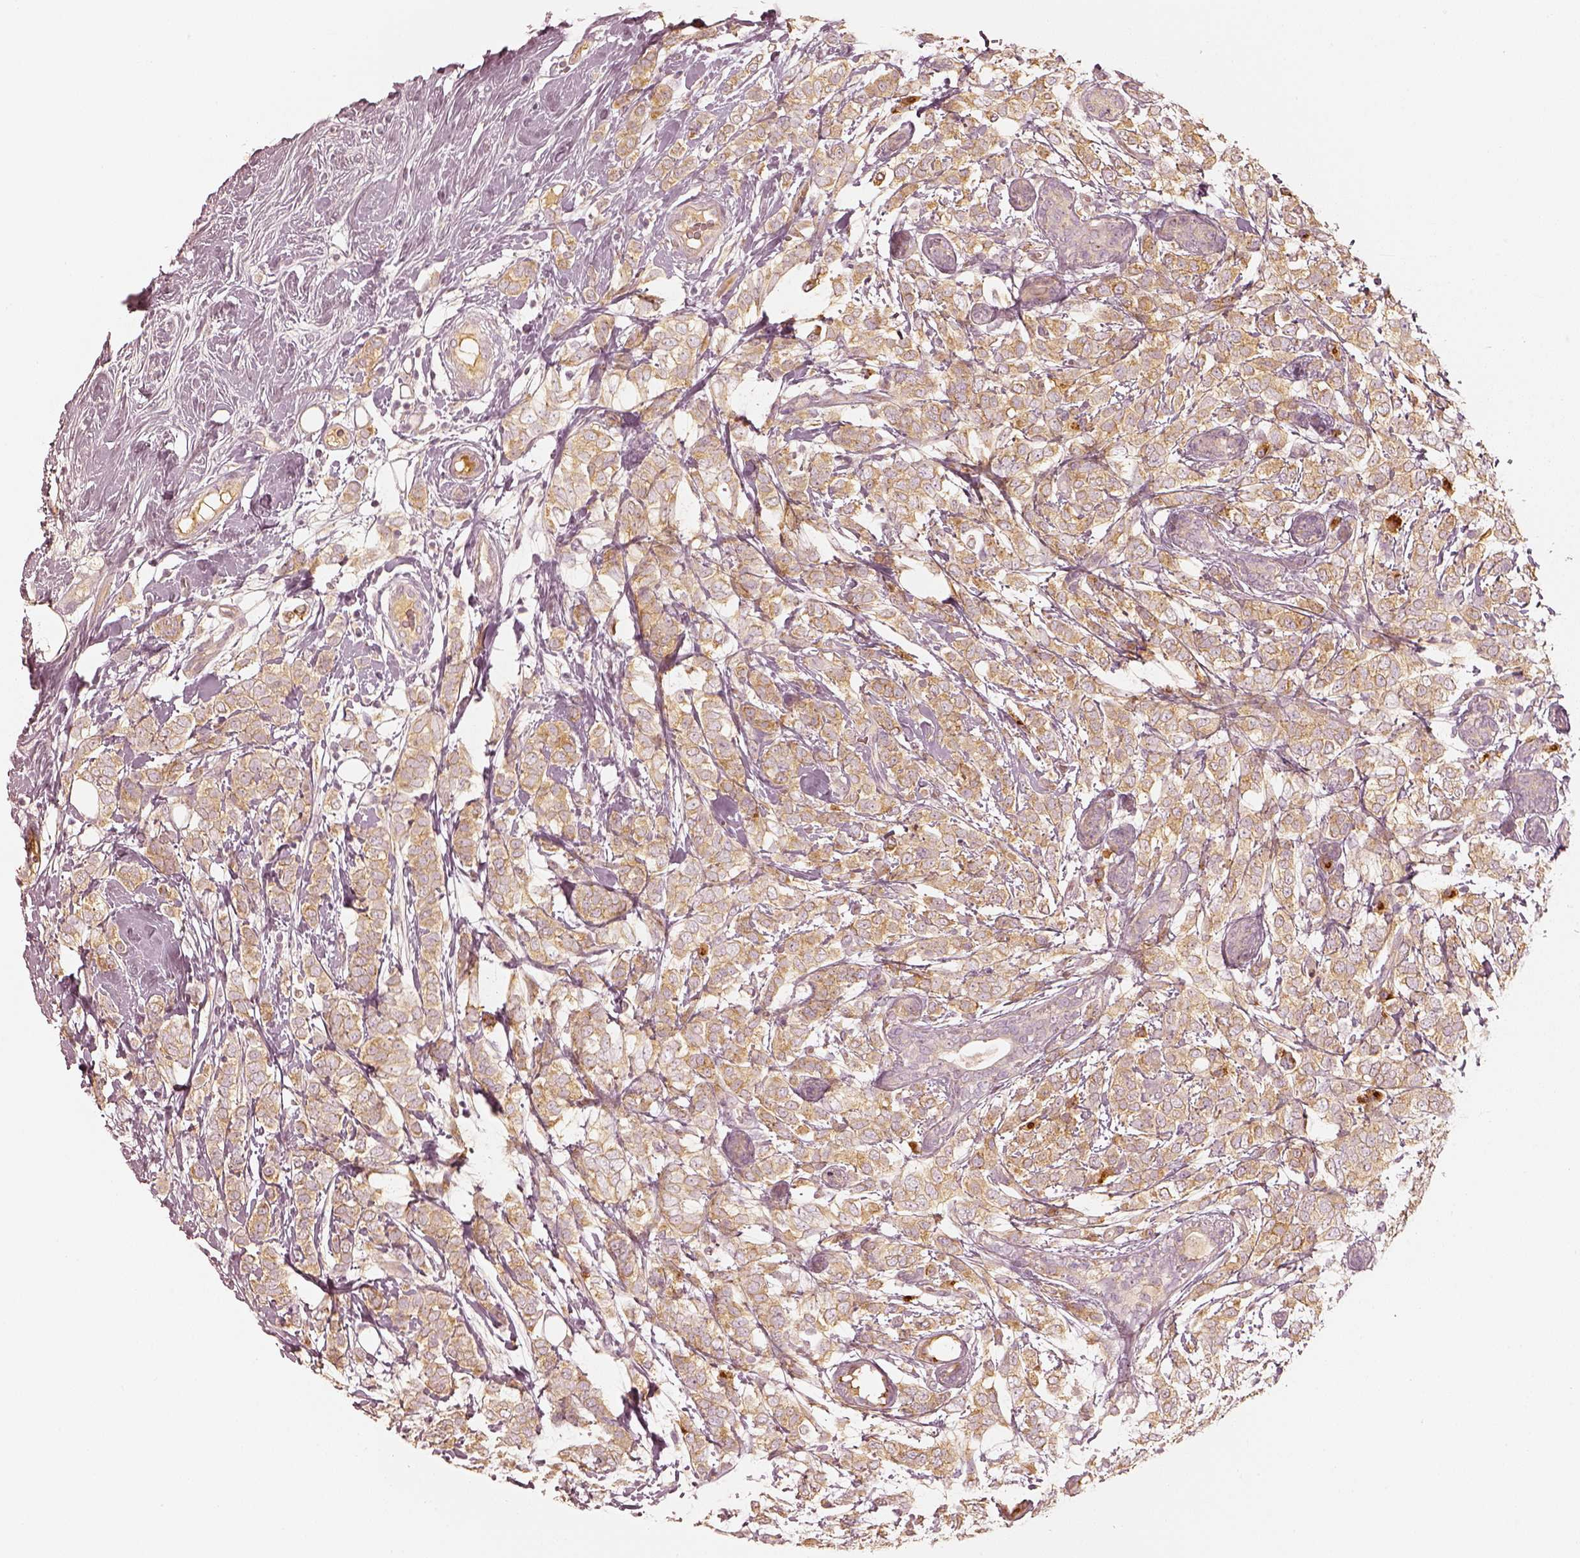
{"staining": {"intensity": "moderate", "quantity": ">75%", "location": "cytoplasmic/membranous"}, "tissue": "breast cancer", "cell_type": "Tumor cells", "image_type": "cancer", "snomed": [{"axis": "morphology", "description": "Lobular carcinoma"}, {"axis": "topography", "description": "Breast"}], "caption": "IHC image of neoplastic tissue: human breast cancer stained using IHC shows medium levels of moderate protein expression localized specifically in the cytoplasmic/membranous of tumor cells, appearing as a cytoplasmic/membranous brown color.", "gene": "GORASP2", "patient": {"sex": "female", "age": 49}}